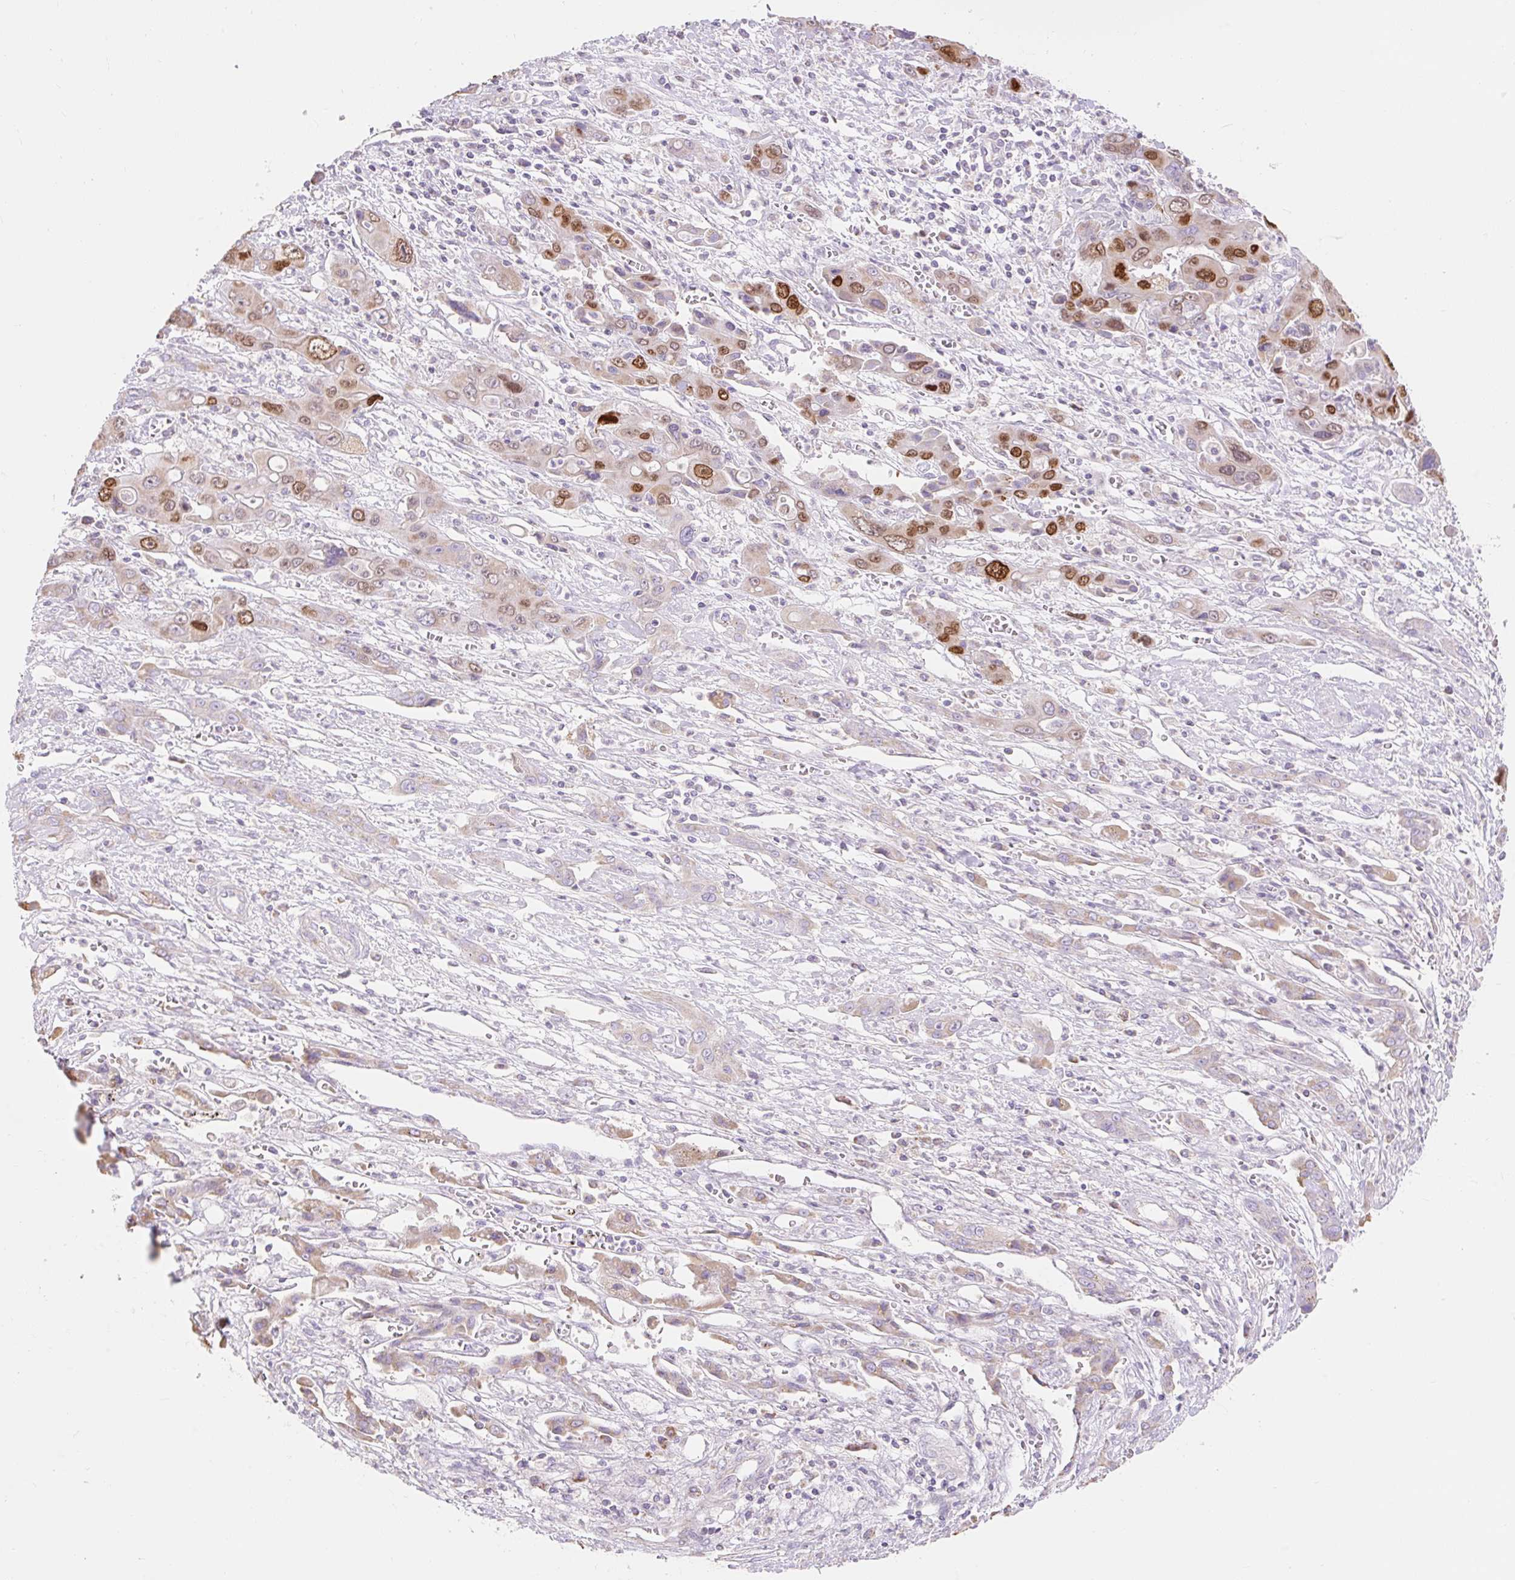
{"staining": {"intensity": "moderate", "quantity": "25%-75%", "location": "nuclear"}, "tissue": "liver cancer", "cell_type": "Tumor cells", "image_type": "cancer", "snomed": [{"axis": "morphology", "description": "Cholangiocarcinoma"}, {"axis": "topography", "description": "Liver"}], "caption": "Liver cancer stained with IHC displays moderate nuclear positivity in about 25%-75% of tumor cells.", "gene": "DHX35", "patient": {"sex": "male", "age": 67}}